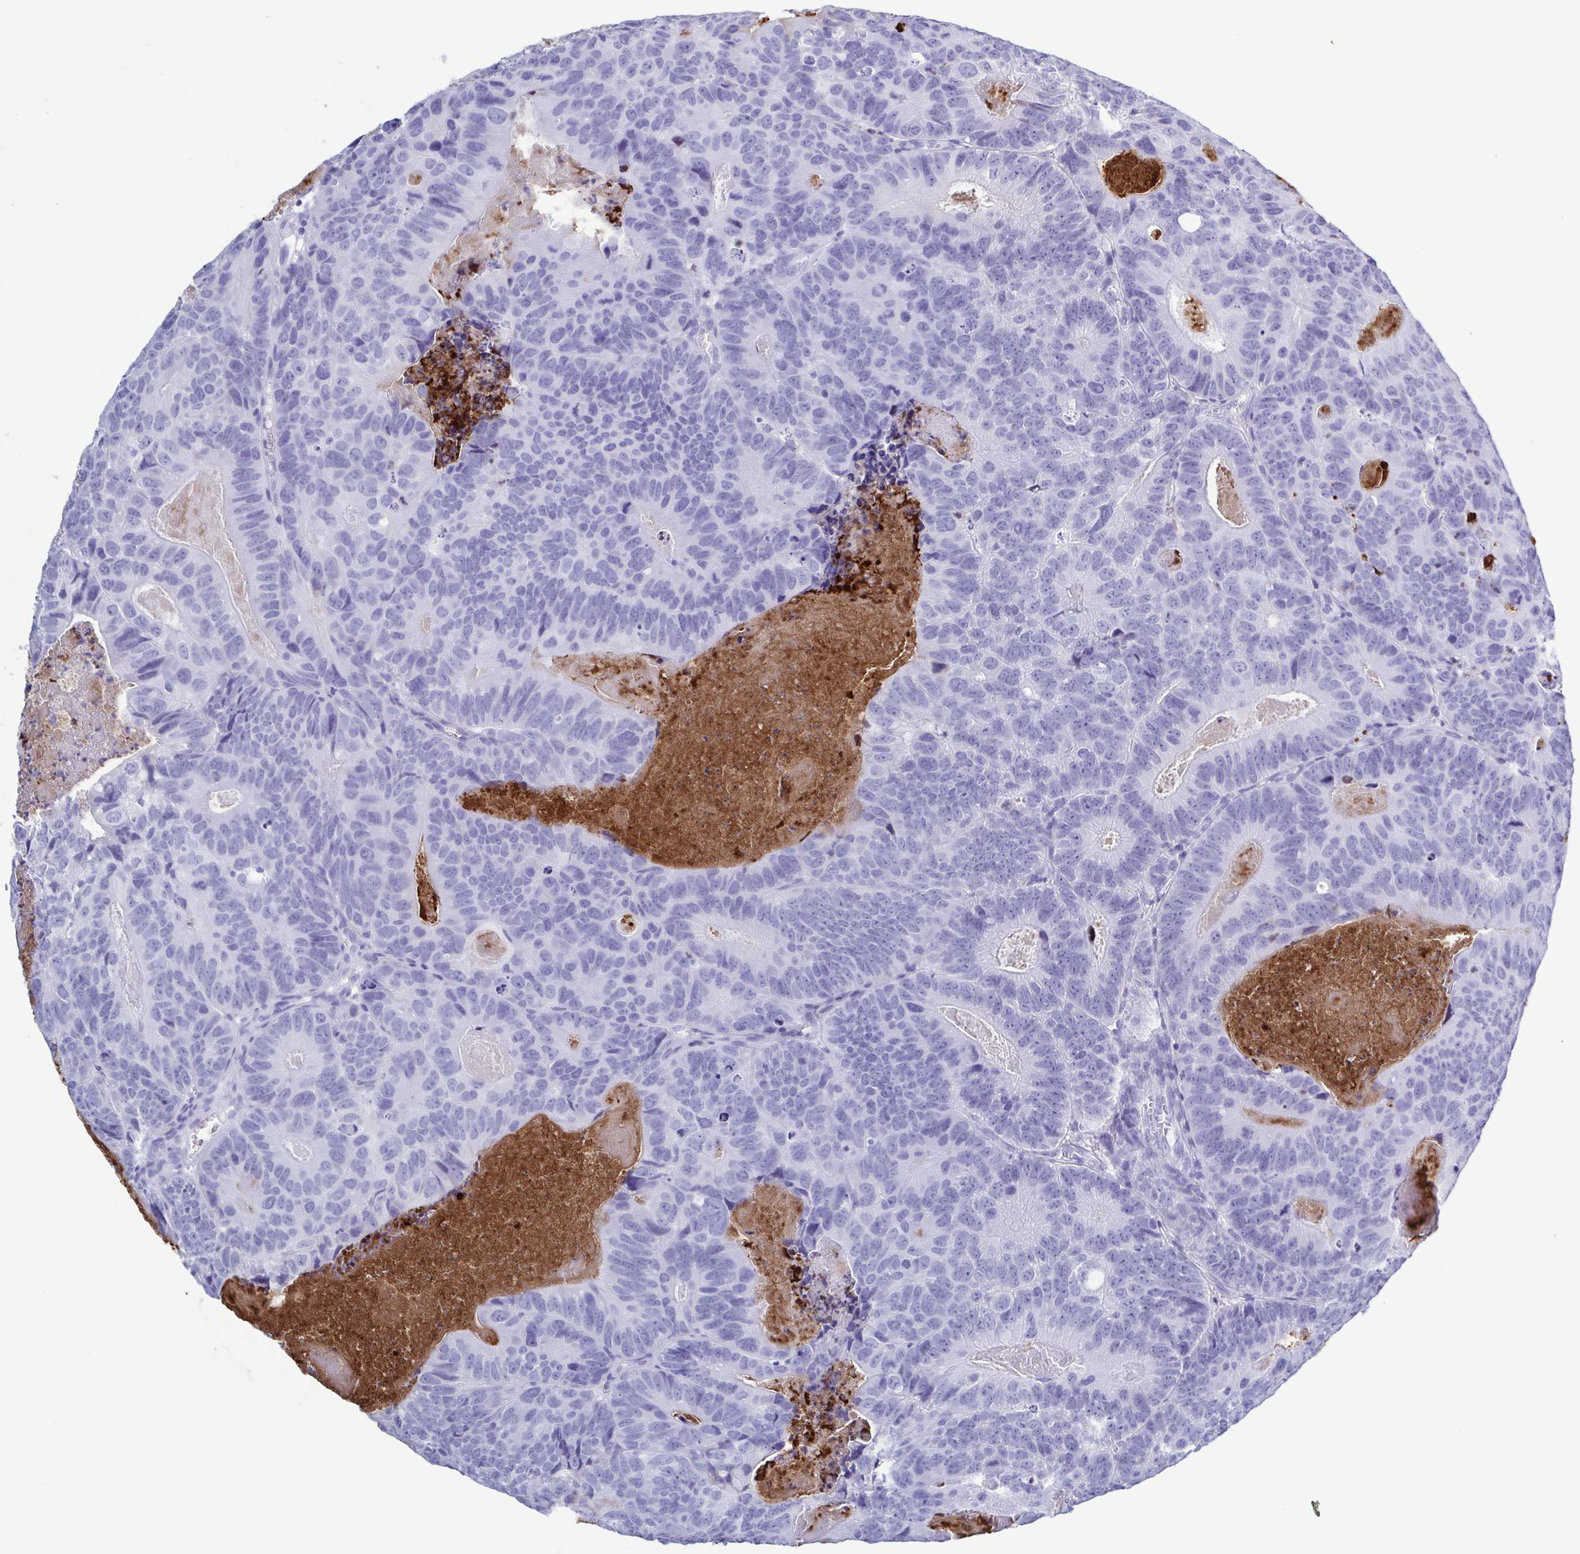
{"staining": {"intensity": "negative", "quantity": "none", "location": "none"}, "tissue": "head and neck cancer", "cell_type": "Tumor cells", "image_type": "cancer", "snomed": [{"axis": "morphology", "description": "Adenocarcinoma, NOS"}, {"axis": "topography", "description": "Head-Neck"}], "caption": "Tumor cells show no significant protein positivity in head and neck adenocarcinoma.", "gene": "LTF", "patient": {"sex": "male", "age": 62}}